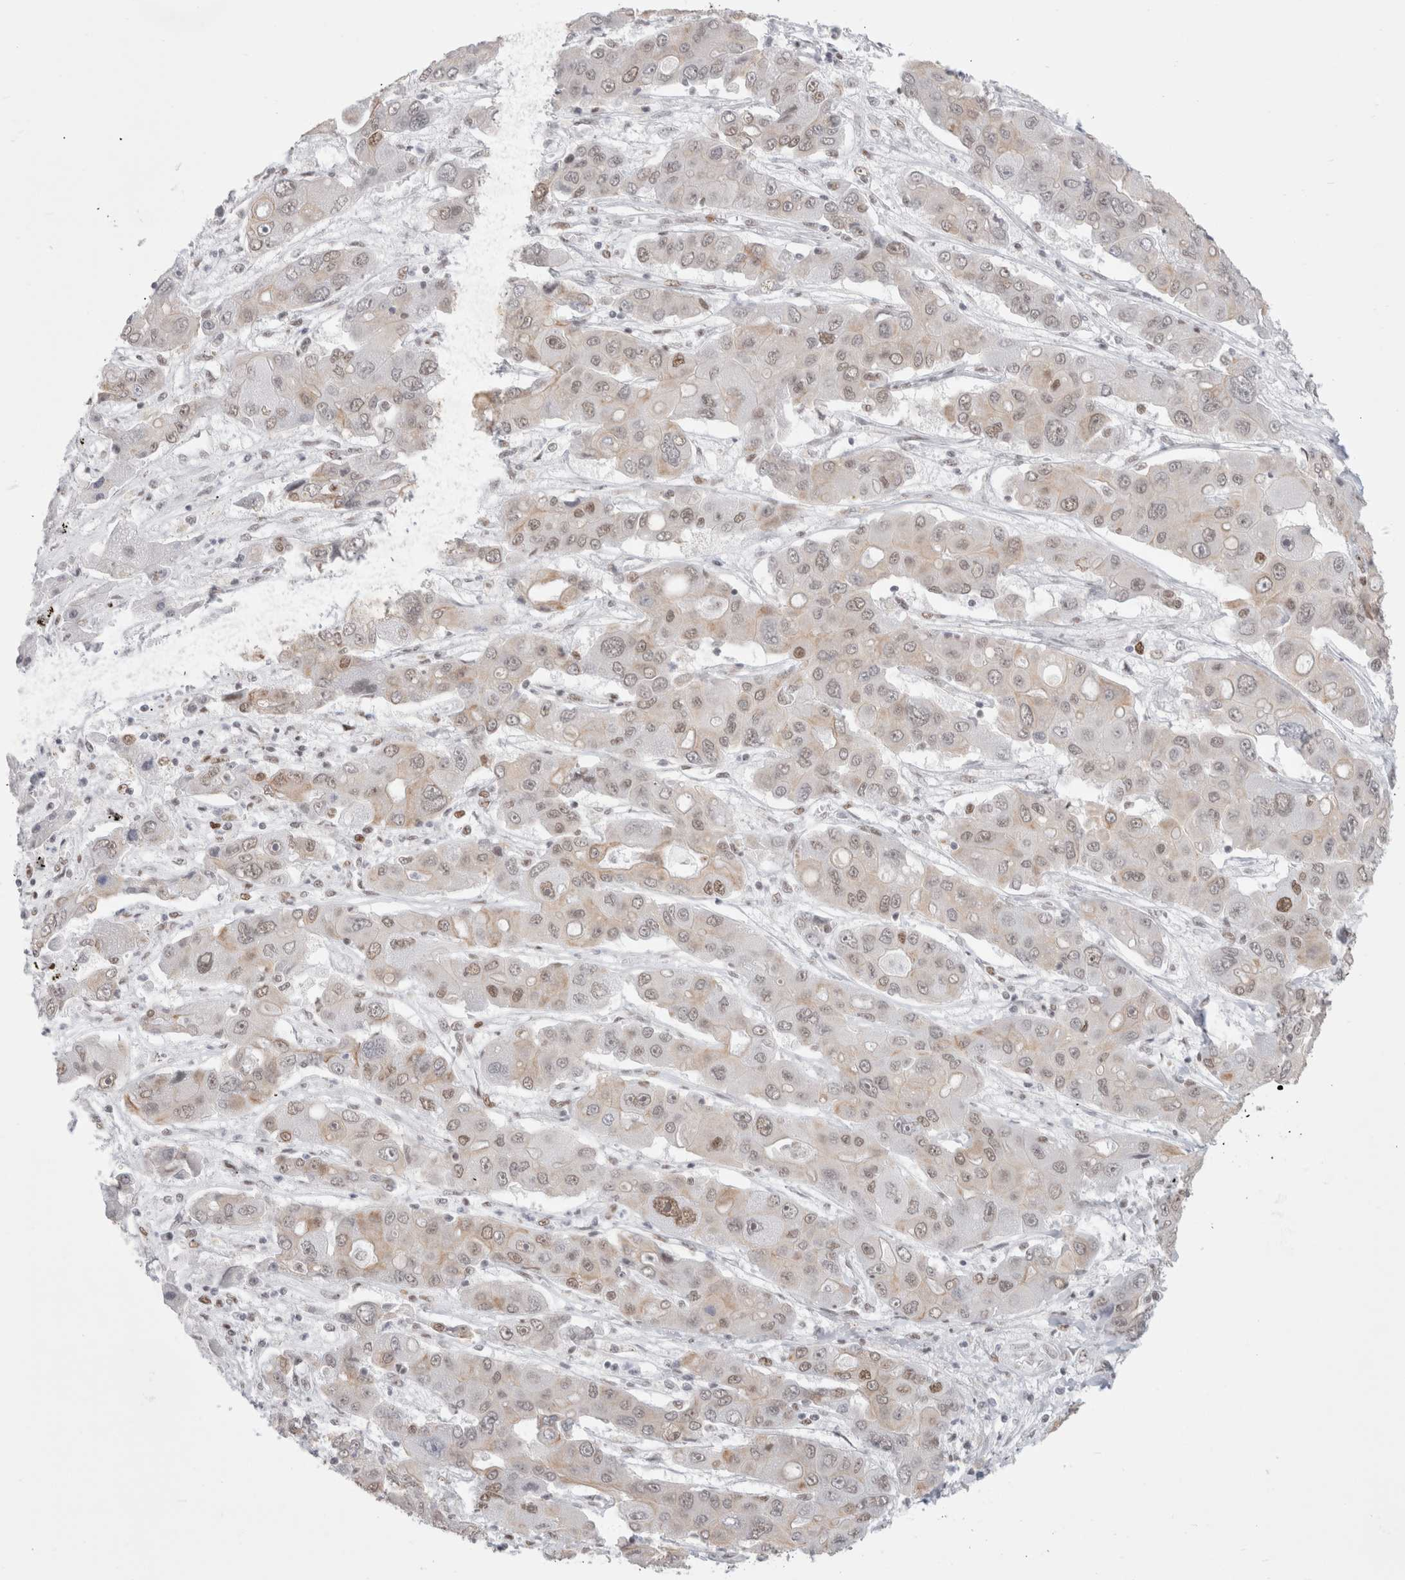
{"staining": {"intensity": "weak", "quantity": ">75%", "location": "nuclear"}, "tissue": "liver cancer", "cell_type": "Tumor cells", "image_type": "cancer", "snomed": [{"axis": "morphology", "description": "Cholangiocarcinoma"}, {"axis": "topography", "description": "Liver"}], "caption": "A high-resolution micrograph shows IHC staining of liver cancer, which exhibits weak nuclear positivity in about >75% of tumor cells. The staining was performed using DAB, with brown indicating positive protein expression. Nuclei are stained blue with hematoxylin.", "gene": "SMARCC1", "patient": {"sex": "male", "age": 67}}